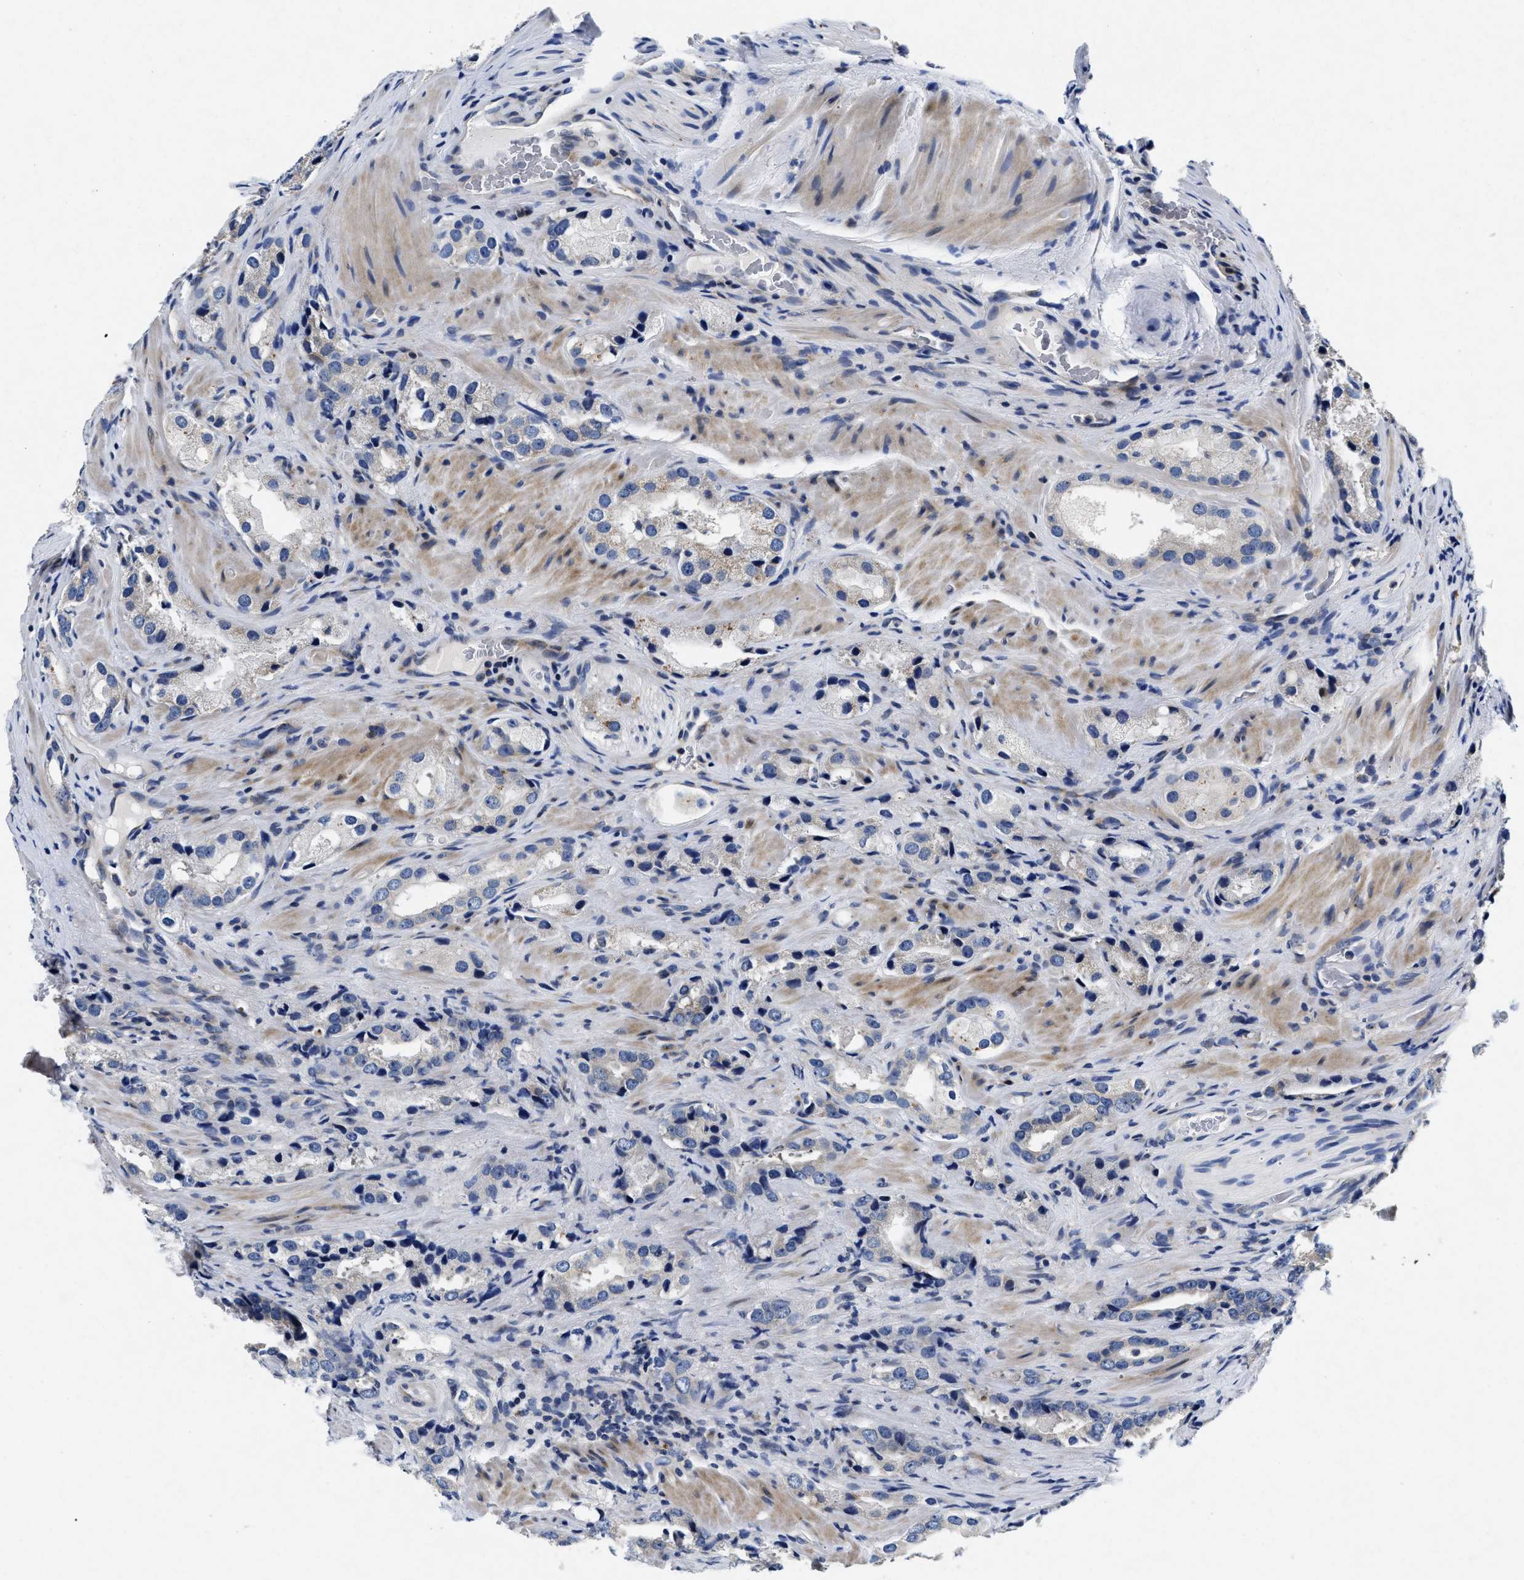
{"staining": {"intensity": "negative", "quantity": "none", "location": "none"}, "tissue": "prostate cancer", "cell_type": "Tumor cells", "image_type": "cancer", "snomed": [{"axis": "morphology", "description": "Adenocarcinoma, High grade"}, {"axis": "topography", "description": "Prostate"}], "caption": "DAB (3,3'-diaminobenzidine) immunohistochemical staining of prostate cancer (high-grade adenocarcinoma) demonstrates no significant staining in tumor cells.", "gene": "LAD1", "patient": {"sex": "male", "age": 63}}